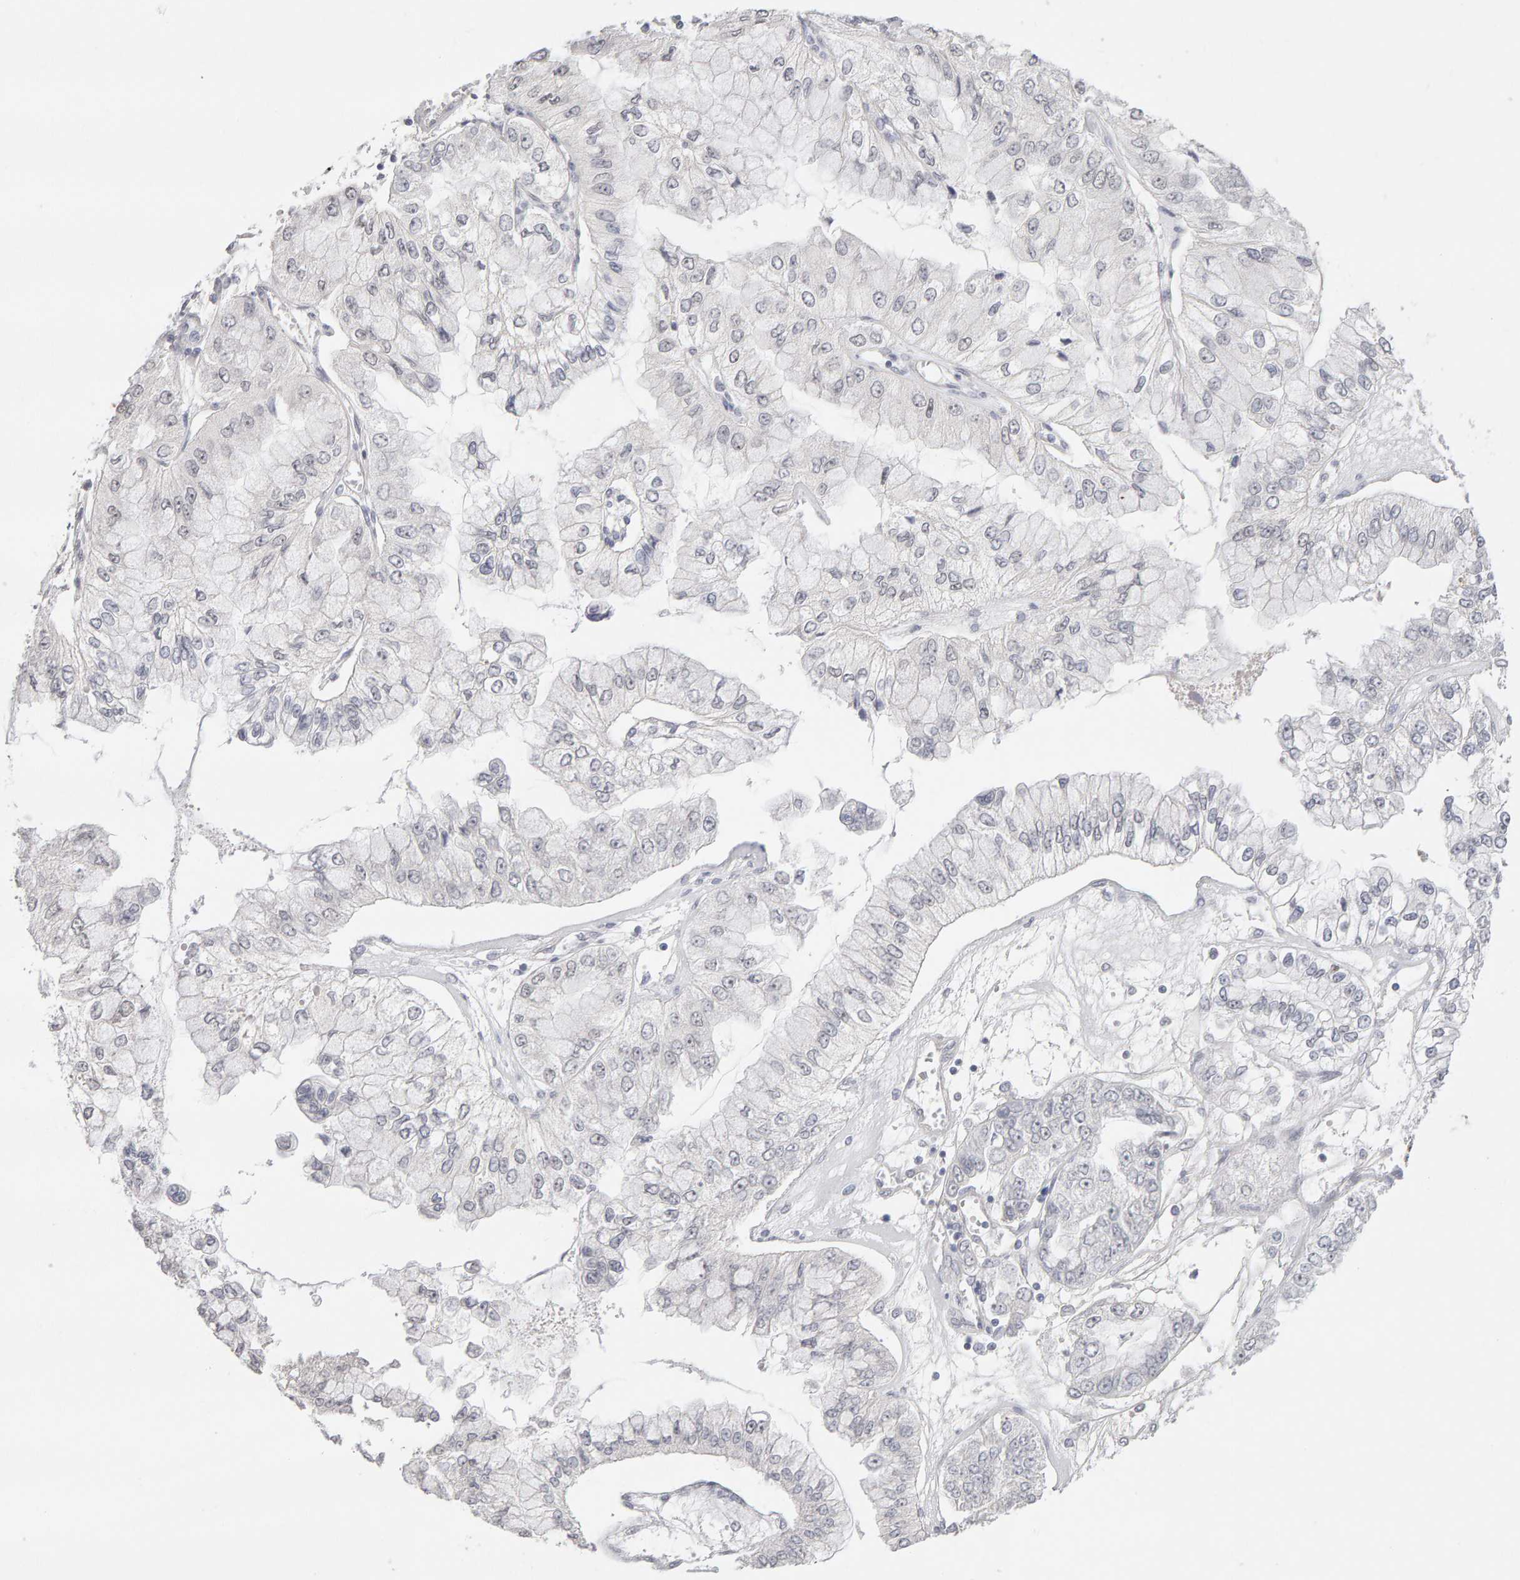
{"staining": {"intensity": "negative", "quantity": "none", "location": "none"}, "tissue": "liver cancer", "cell_type": "Tumor cells", "image_type": "cancer", "snomed": [{"axis": "morphology", "description": "Cholangiocarcinoma"}, {"axis": "topography", "description": "Liver"}], "caption": "The histopathology image displays no staining of tumor cells in liver cancer (cholangiocarcinoma).", "gene": "HNF4A", "patient": {"sex": "female", "age": 79}}